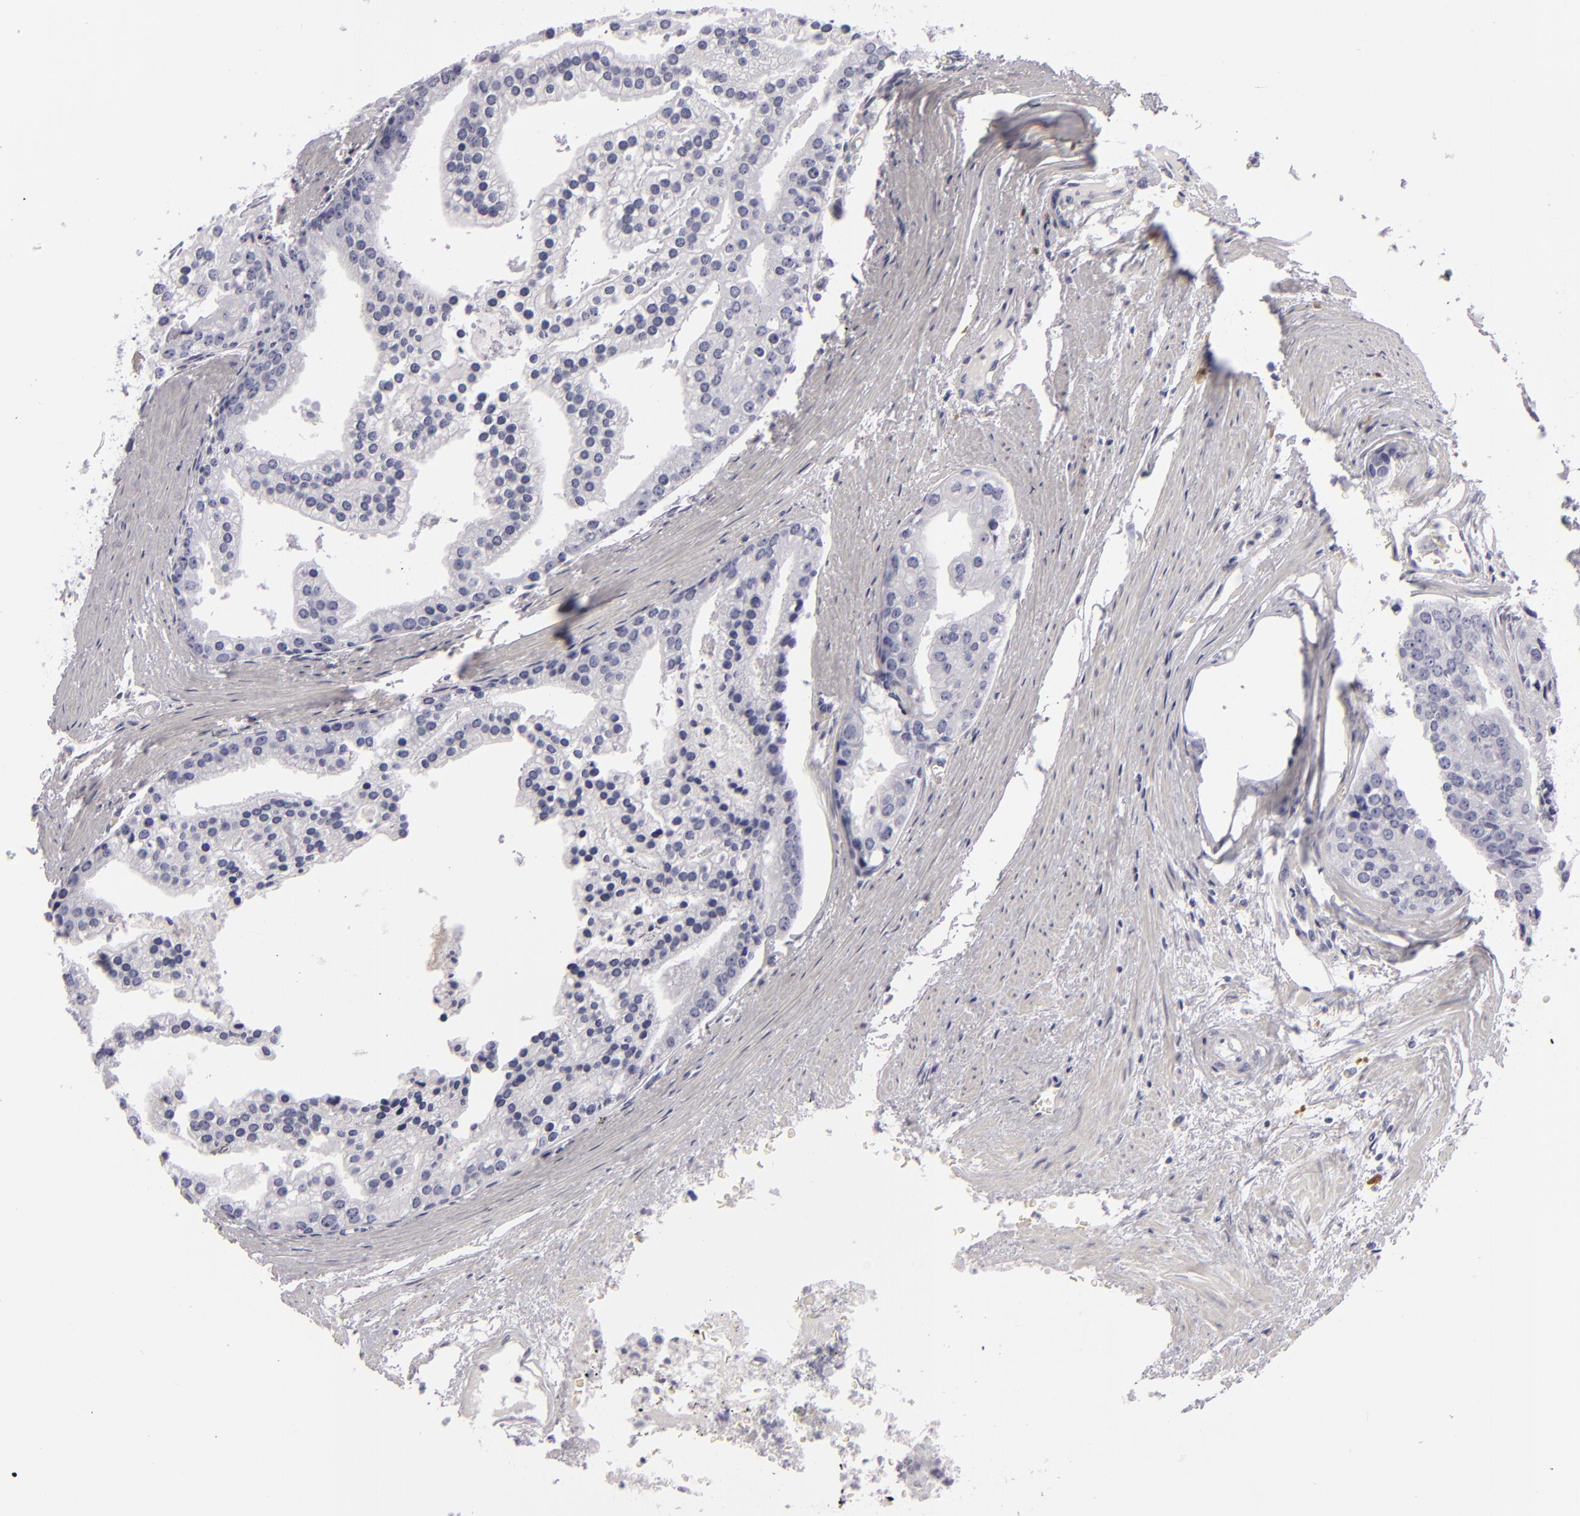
{"staining": {"intensity": "negative", "quantity": "none", "location": "none"}, "tissue": "prostate cancer", "cell_type": "Tumor cells", "image_type": "cancer", "snomed": [{"axis": "morphology", "description": "Adenocarcinoma, High grade"}, {"axis": "topography", "description": "Prostate"}], "caption": "Immunohistochemistry (IHC) histopathology image of neoplastic tissue: prostate cancer (high-grade adenocarcinoma) stained with DAB displays no significant protein positivity in tumor cells.", "gene": "F13A1", "patient": {"sex": "male", "age": 56}}